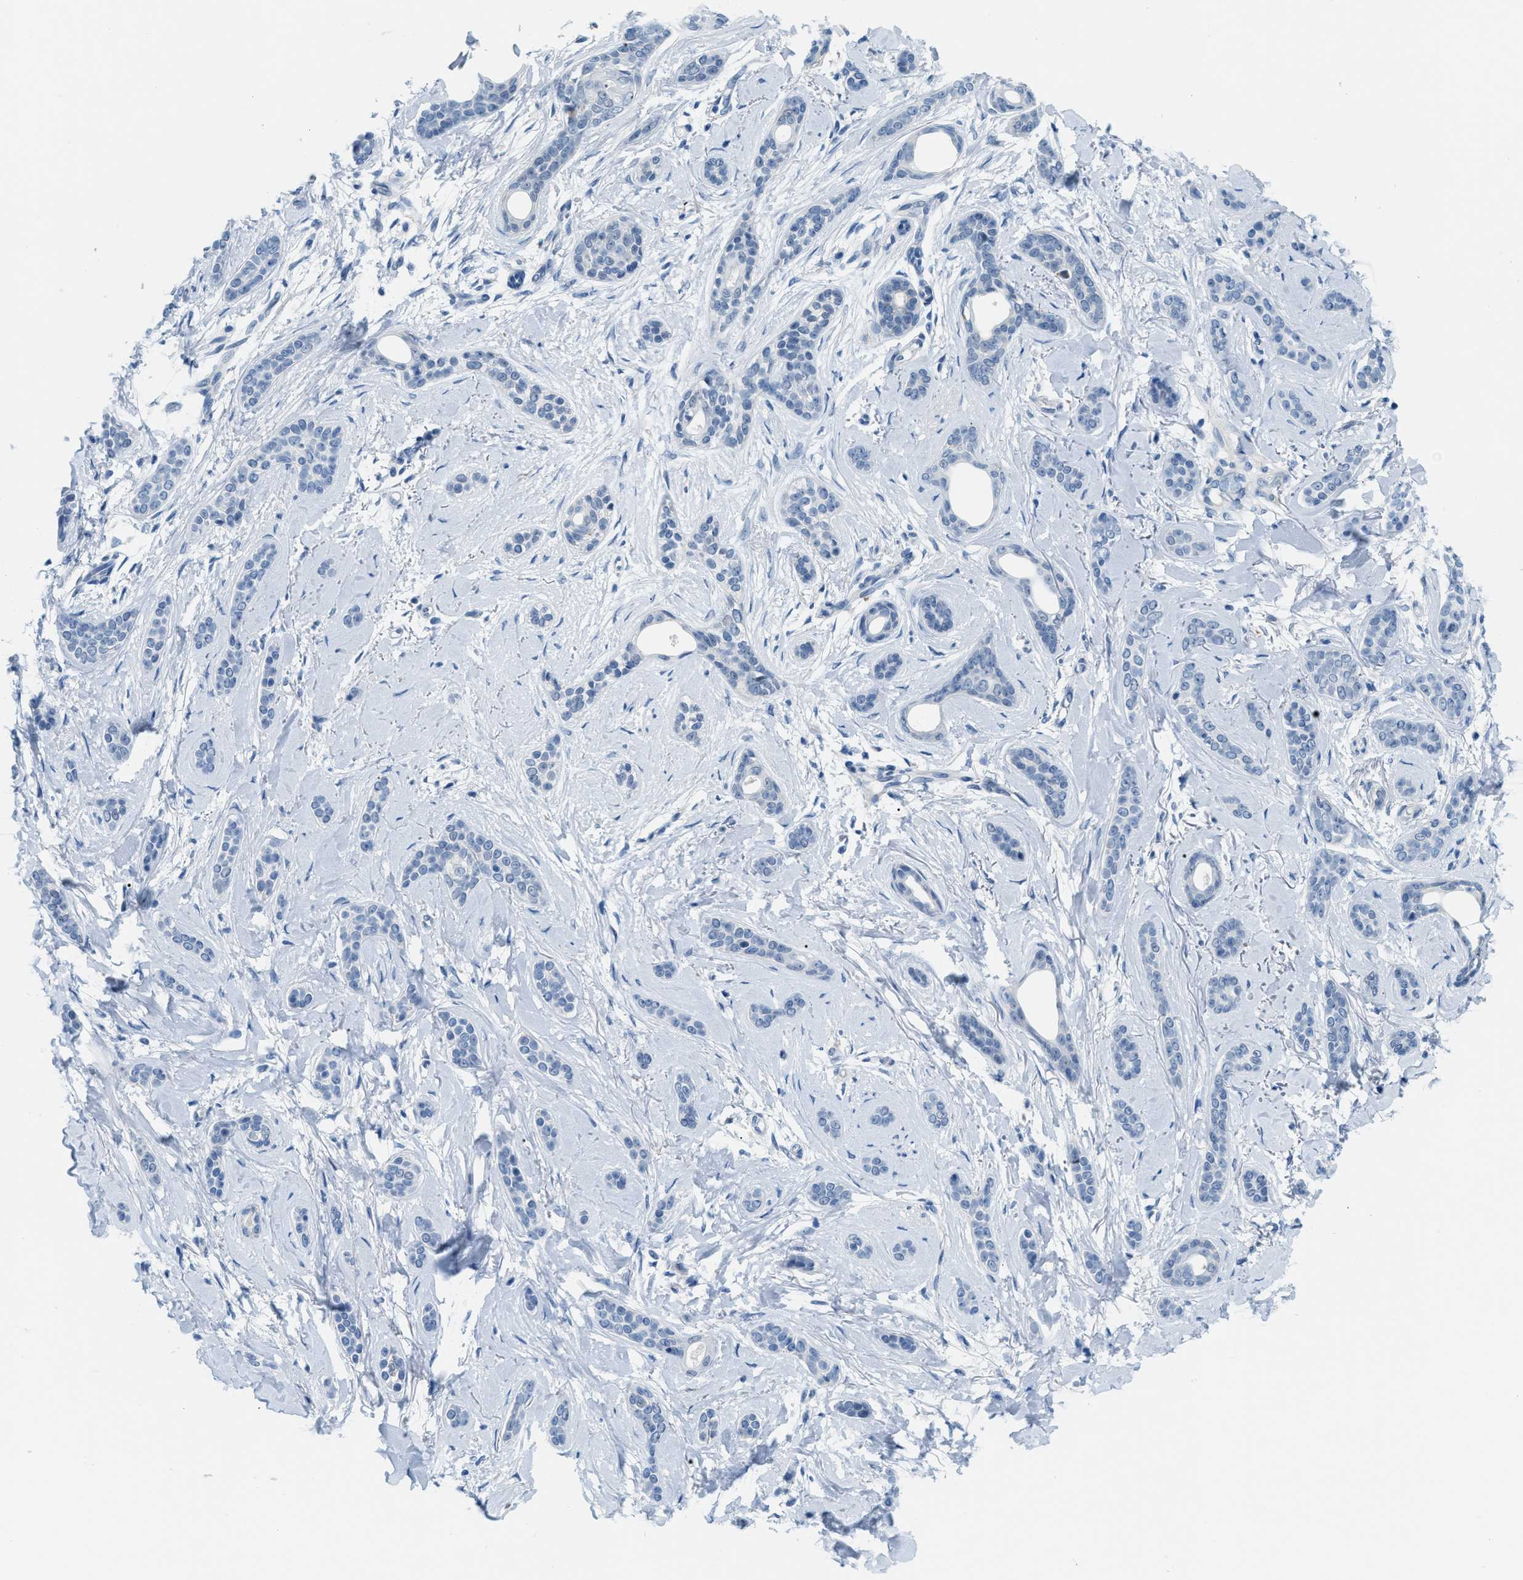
{"staining": {"intensity": "negative", "quantity": "none", "location": "none"}, "tissue": "skin cancer", "cell_type": "Tumor cells", "image_type": "cancer", "snomed": [{"axis": "morphology", "description": "Basal cell carcinoma"}, {"axis": "morphology", "description": "Adnexal tumor, benign"}, {"axis": "topography", "description": "Skin"}], "caption": "This image is of skin cancer stained with immunohistochemistry to label a protein in brown with the nuclei are counter-stained blue. There is no expression in tumor cells.", "gene": "PHRF1", "patient": {"sex": "female", "age": 42}}